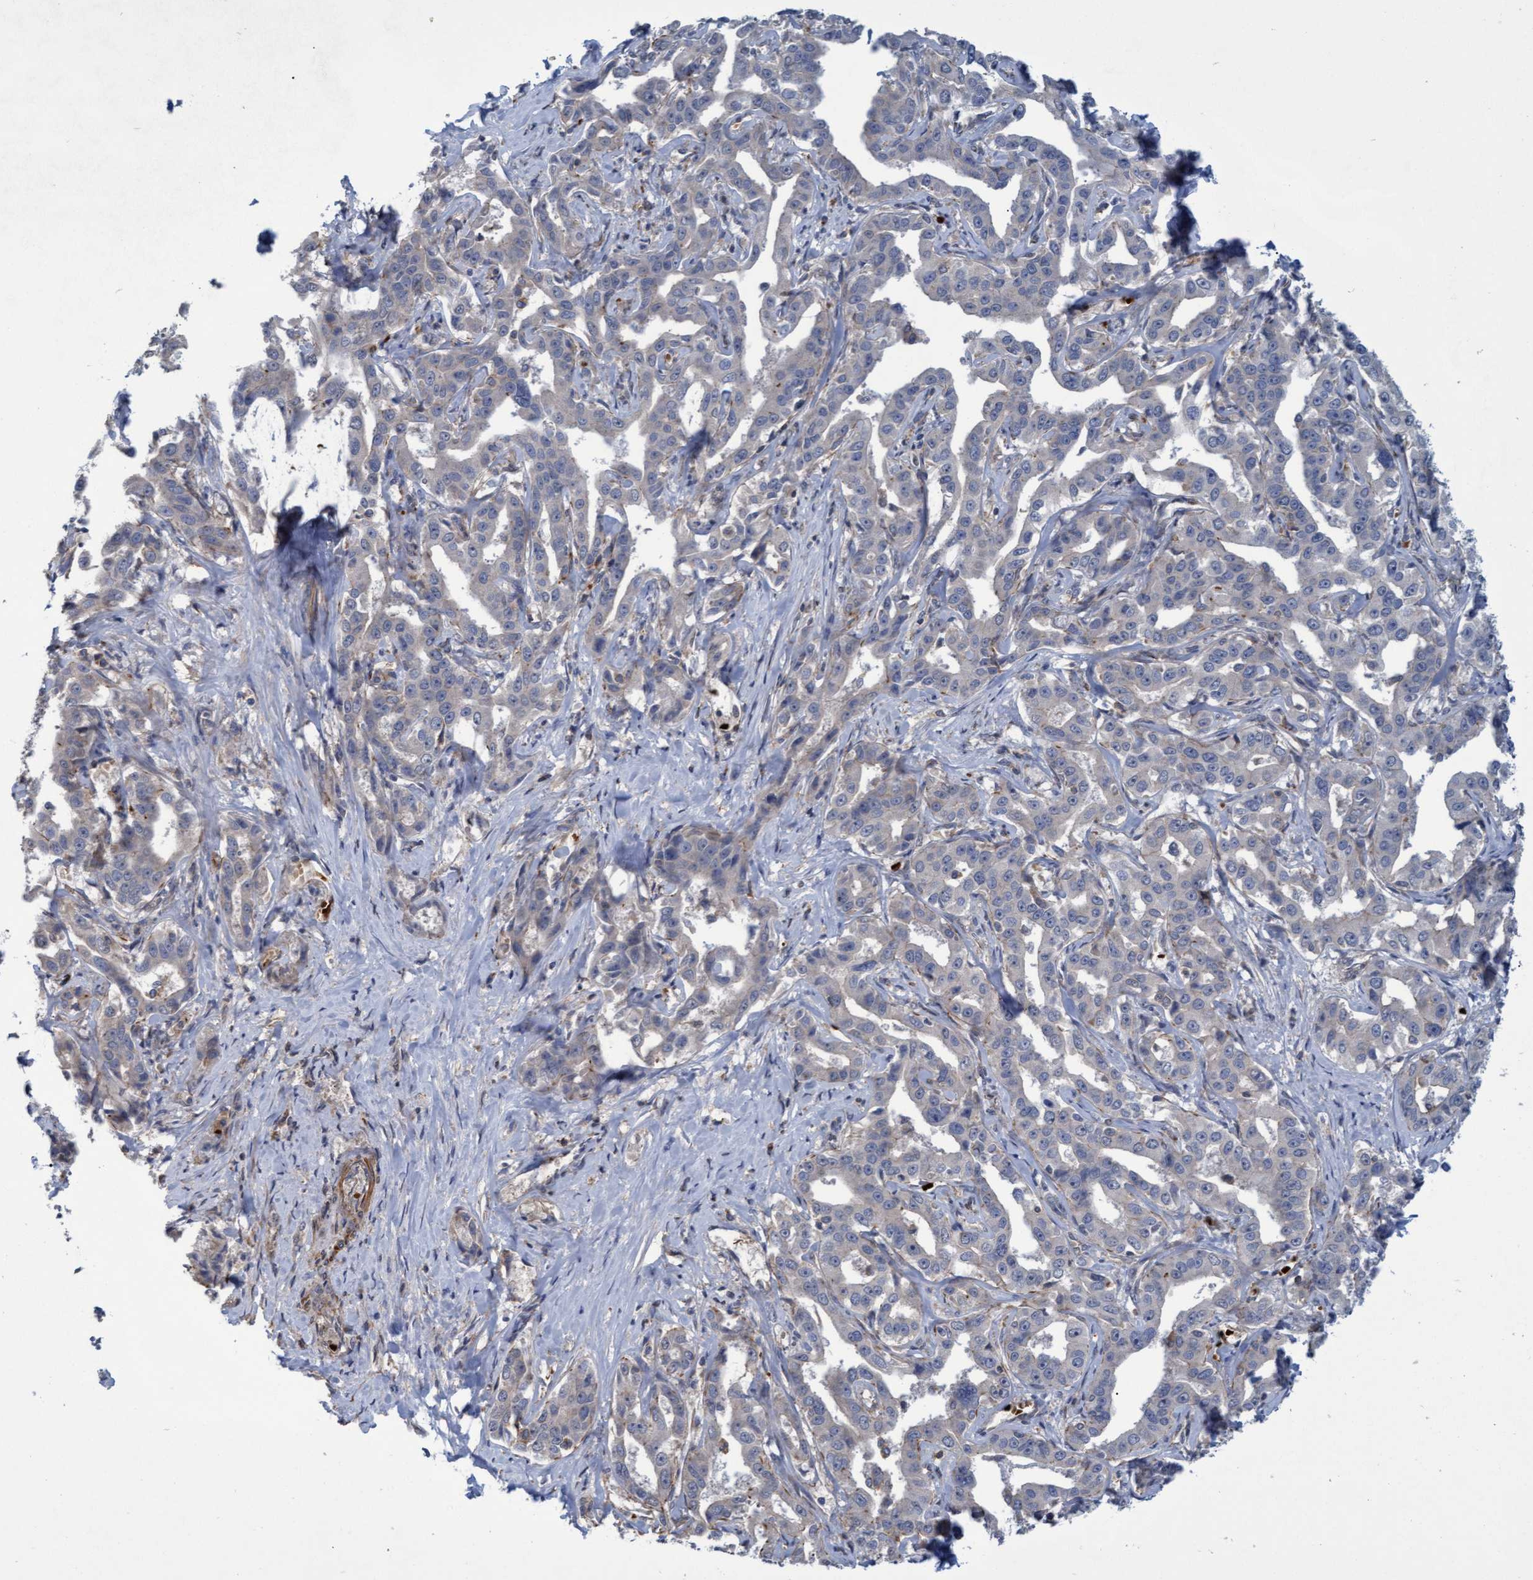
{"staining": {"intensity": "negative", "quantity": "none", "location": "none"}, "tissue": "liver cancer", "cell_type": "Tumor cells", "image_type": "cancer", "snomed": [{"axis": "morphology", "description": "Cholangiocarcinoma"}, {"axis": "topography", "description": "Liver"}], "caption": "This is an immunohistochemistry micrograph of cholangiocarcinoma (liver). There is no staining in tumor cells.", "gene": "NAA15", "patient": {"sex": "male", "age": 59}}